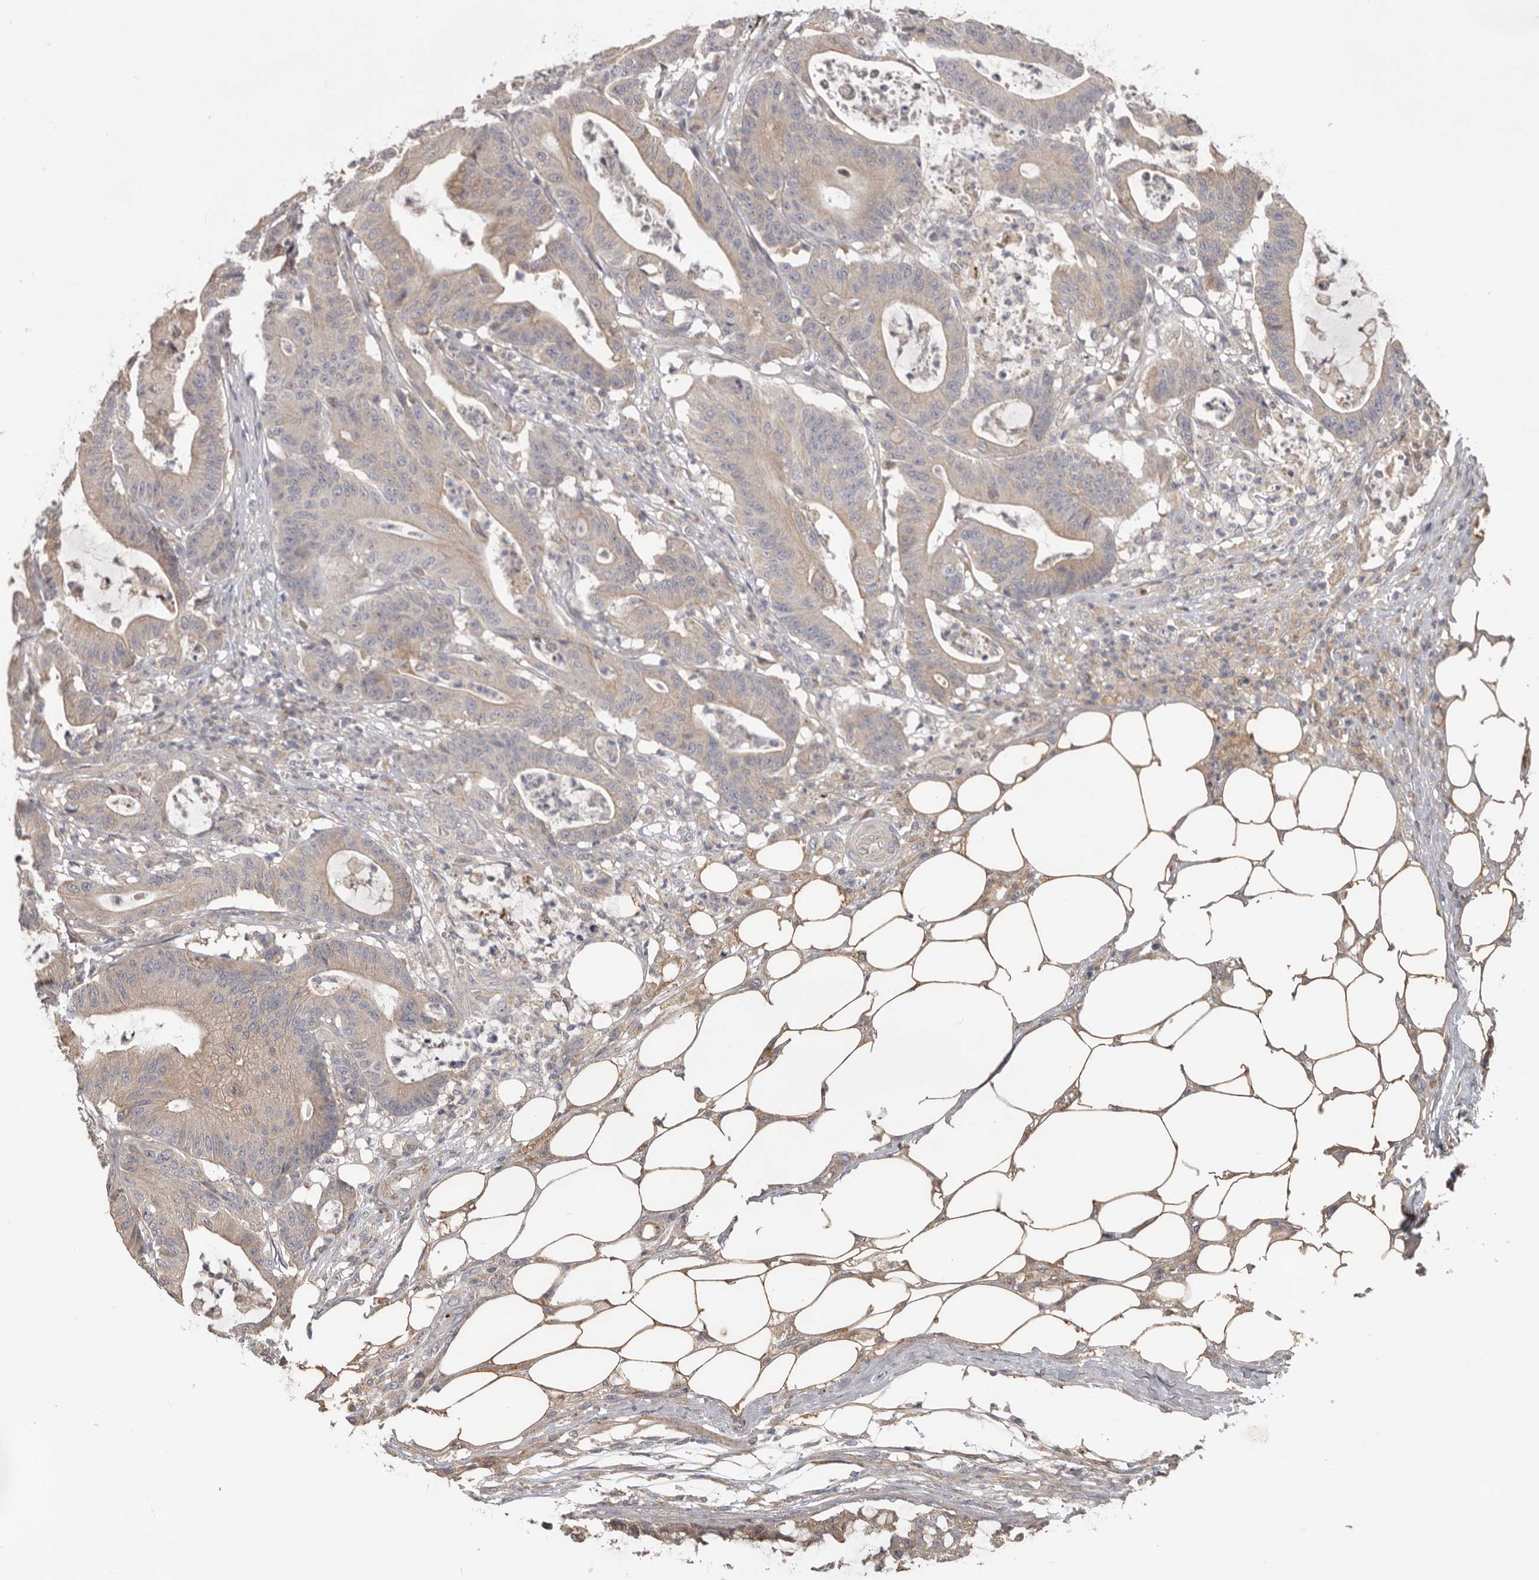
{"staining": {"intensity": "weak", "quantity": "25%-75%", "location": "cytoplasmic/membranous"}, "tissue": "colorectal cancer", "cell_type": "Tumor cells", "image_type": "cancer", "snomed": [{"axis": "morphology", "description": "Adenocarcinoma, NOS"}, {"axis": "topography", "description": "Colon"}], "caption": "An immunohistochemistry micrograph of neoplastic tissue is shown. Protein staining in brown shows weak cytoplasmic/membranous positivity in colorectal adenocarcinoma within tumor cells.", "gene": "HINT3", "patient": {"sex": "female", "age": 84}}